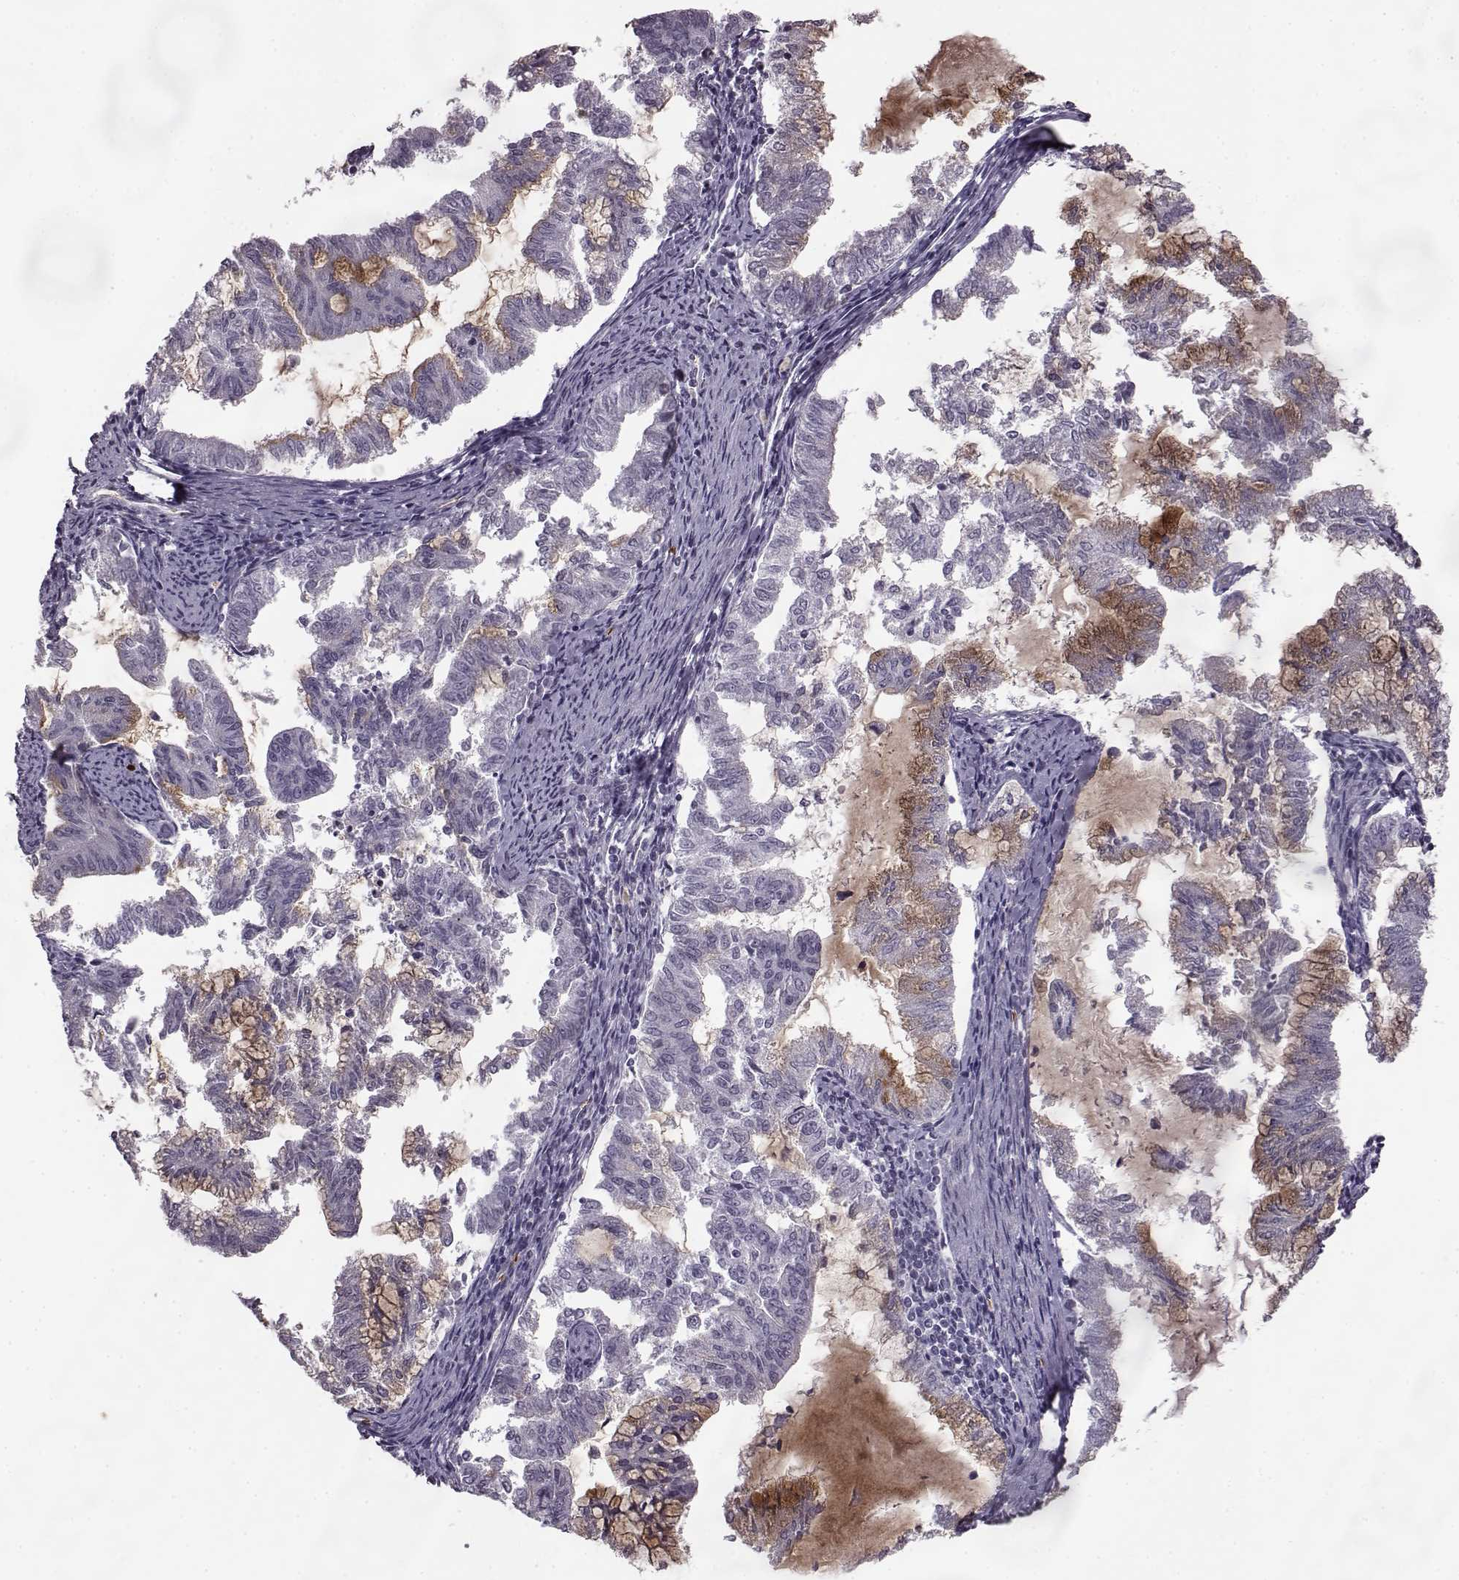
{"staining": {"intensity": "negative", "quantity": "none", "location": "none"}, "tissue": "endometrial cancer", "cell_type": "Tumor cells", "image_type": "cancer", "snomed": [{"axis": "morphology", "description": "Adenocarcinoma, NOS"}, {"axis": "topography", "description": "Endometrium"}], "caption": "Tumor cells are negative for brown protein staining in endometrial cancer (adenocarcinoma). (DAB (3,3'-diaminobenzidine) immunohistochemistry, high magnification).", "gene": "PROP1", "patient": {"sex": "female", "age": 79}}